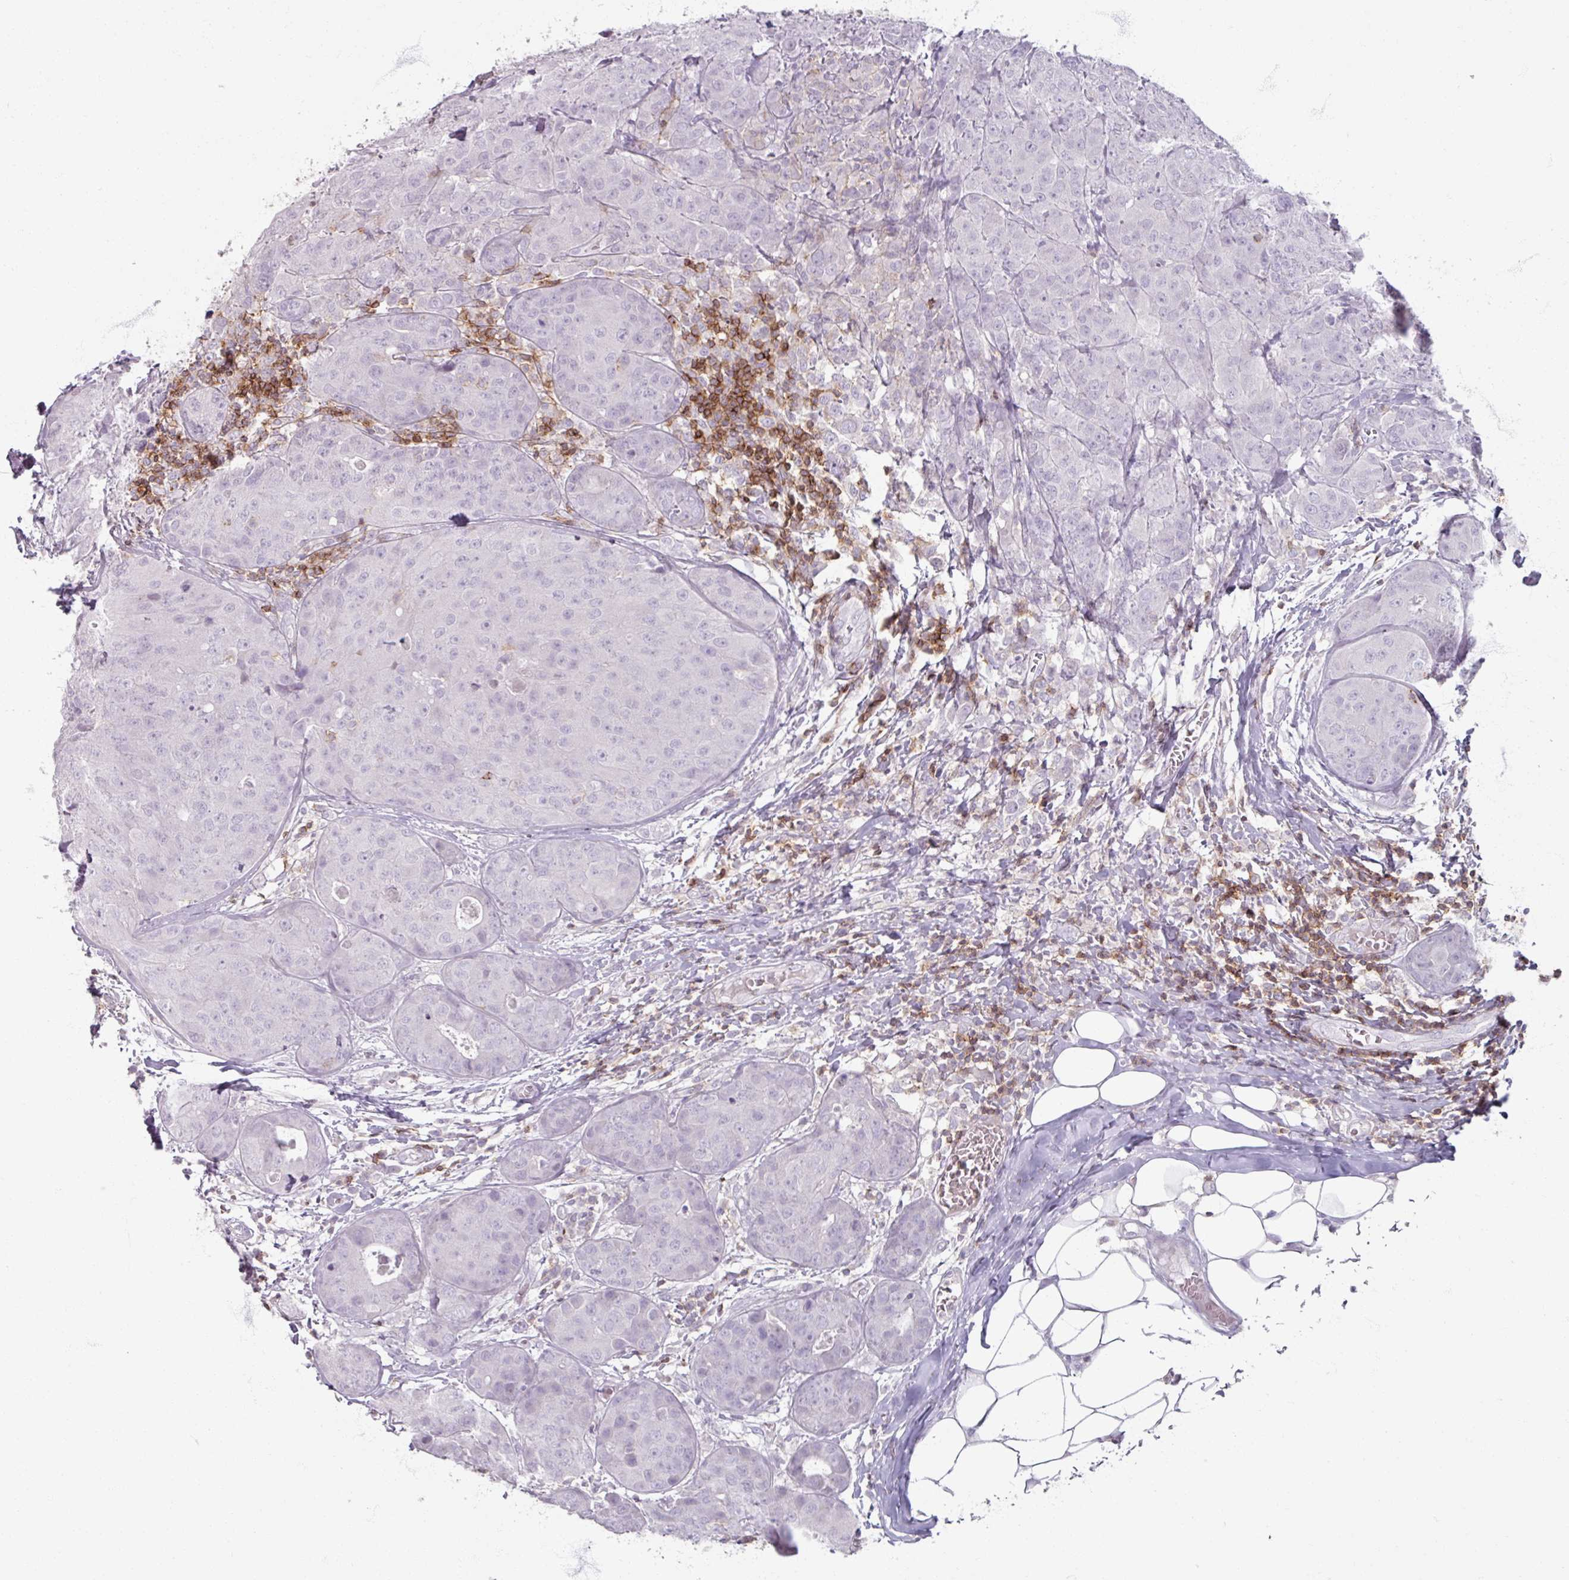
{"staining": {"intensity": "negative", "quantity": "none", "location": "none"}, "tissue": "breast cancer", "cell_type": "Tumor cells", "image_type": "cancer", "snomed": [{"axis": "morphology", "description": "Duct carcinoma"}, {"axis": "topography", "description": "Breast"}], "caption": "This photomicrograph is of intraductal carcinoma (breast) stained with immunohistochemistry to label a protein in brown with the nuclei are counter-stained blue. There is no expression in tumor cells.", "gene": "PTPRC", "patient": {"sex": "female", "age": 43}}